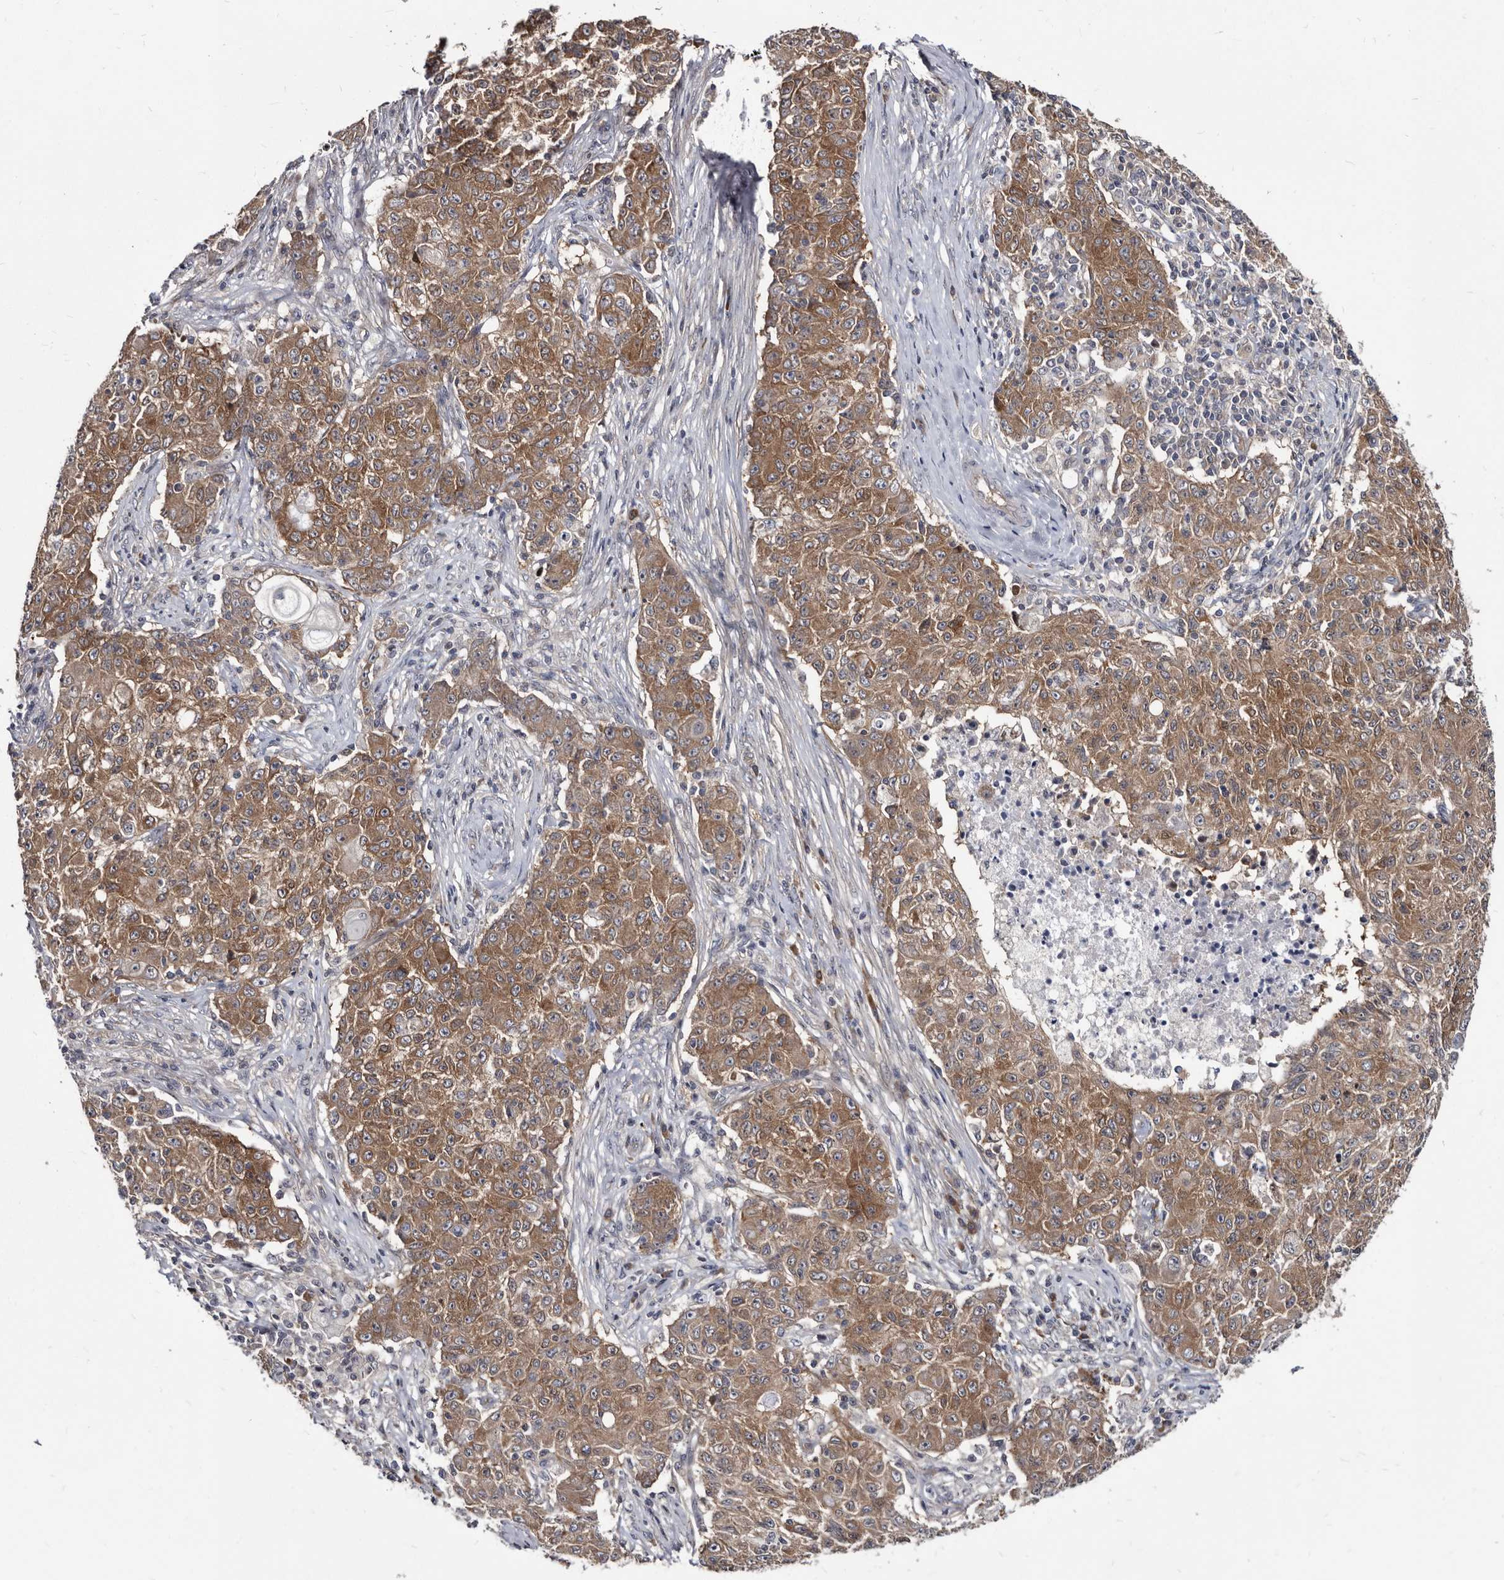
{"staining": {"intensity": "moderate", "quantity": ">75%", "location": "cytoplasmic/membranous"}, "tissue": "ovarian cancer", "cell_type": "Tumor cells", "image_type": "cancer", "snomed": [{"axis": "morphology", "description": "Carcinoma, endometroid"}, {"axis": "topography", "description": "Ovary"}], "caption": "A histopathology image of endometroid carcinoma (ovarian) stained for a protein reveals moderate cytoplasmic/membranous brown staining in tumor cells. (DAB (3,3'-diaminobenzidine) = brown stain, brightfield microscopy at high magnification).", "gene": "ABCF2", "patient": {"sex": "female", "age": 42}}